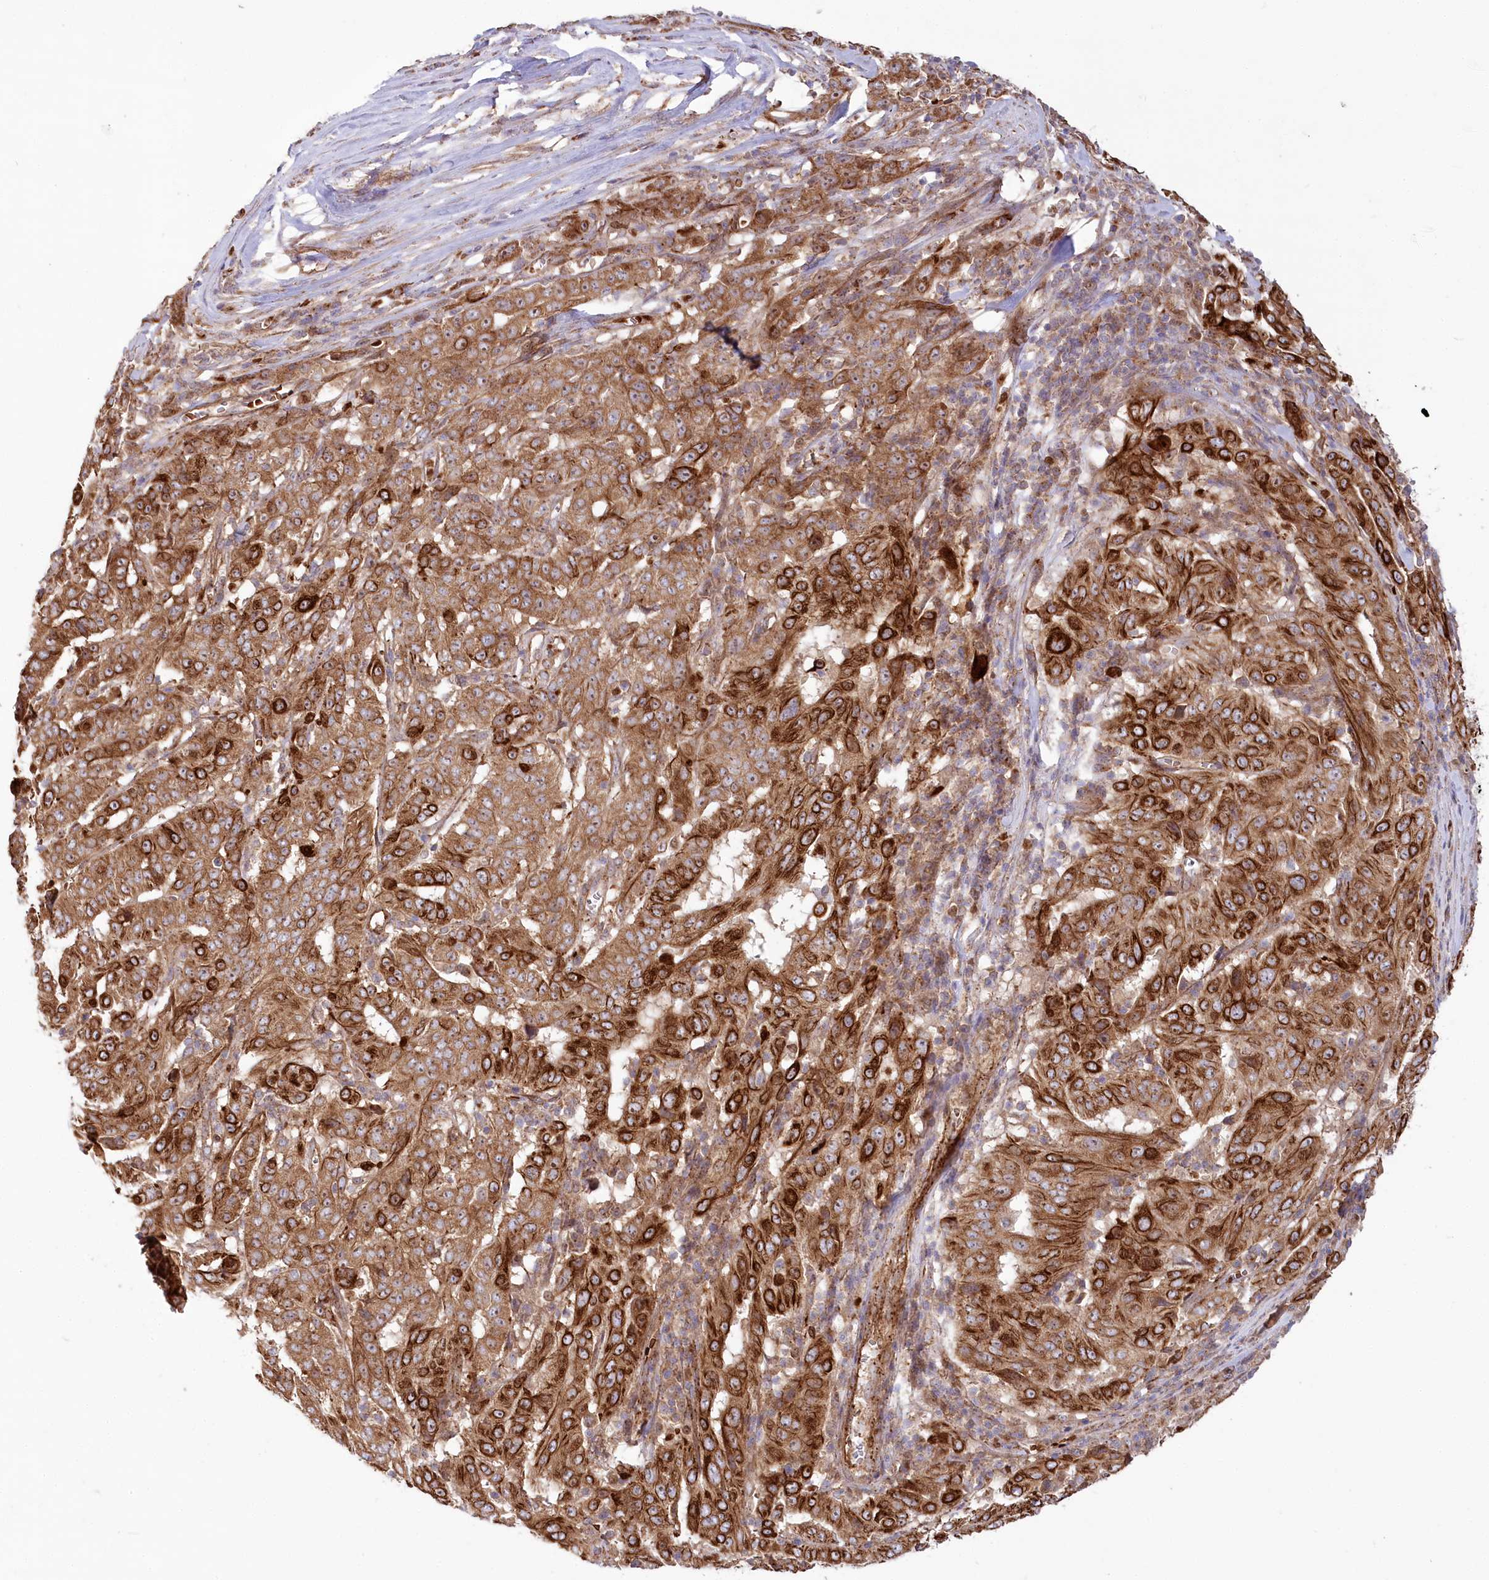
{"staining": {"intensity": "strong", "quantity": ">75%", "location": "cytoplasmic/membranous,nuclear"}, "tissue": "pancreatic cancer", "cell_type": "Tumor cells", "image_type": "cancer", "snomed": [{"axis": "morphology", "description": "Adenocarcinoma, NOS"}, {"axis": "topography", "description": "Pancreas"}], "caption": "Immunohistochemistry (IHC) of human adenocarcinoma (pancreatic) reveals high levels of strong cytoplasmic/membranous and nuclear expression in approximately >75% of tumor cells.", "gene": "COMMD3", "patient": {"sex": "male", "age": 63}}